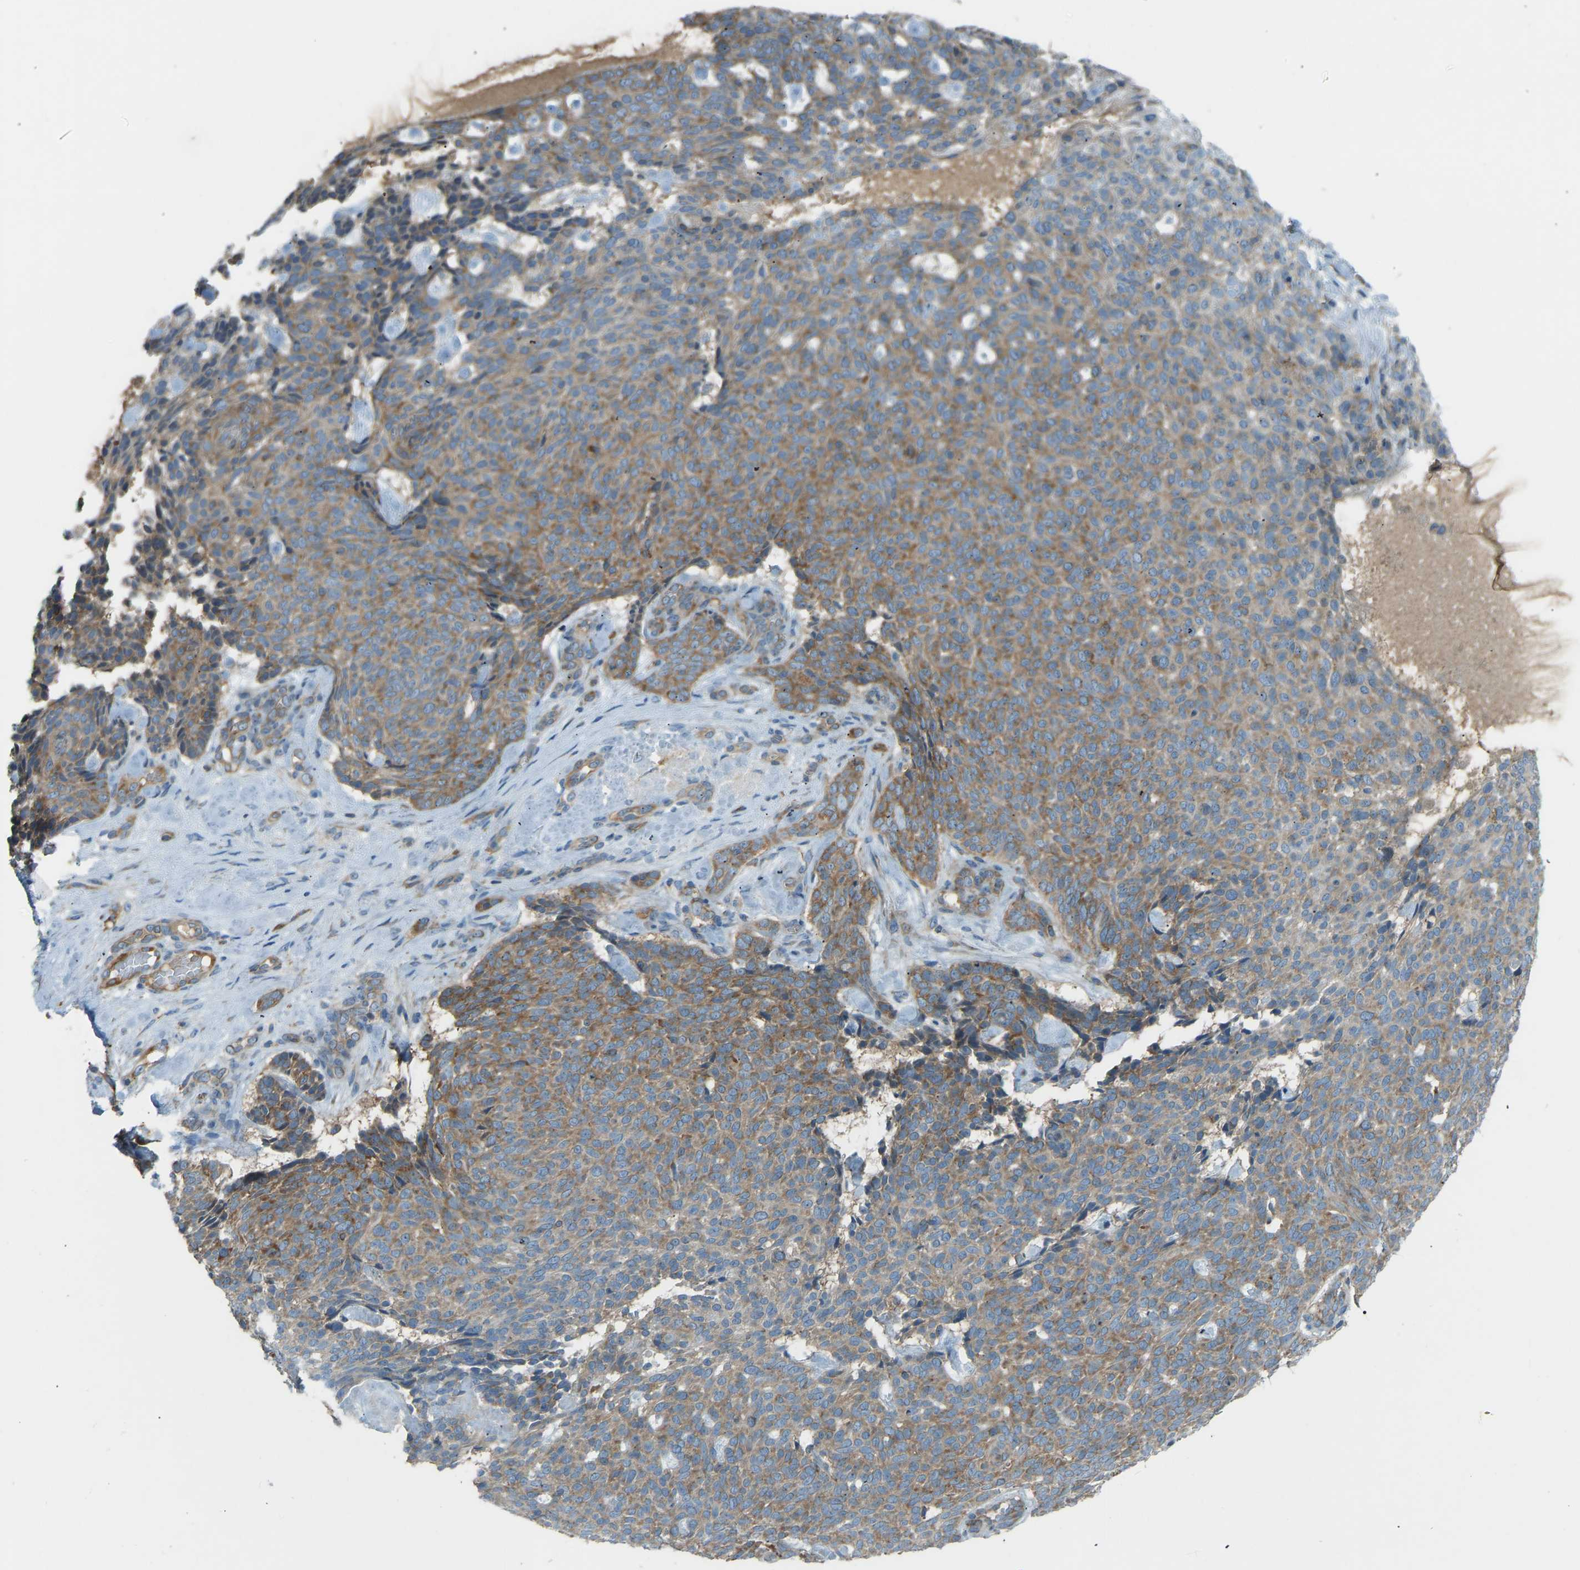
{"staining": {"intensity": "moderate", "quantity": ">75%", "location": "cytoplasmic/membranous"}, "tissue": "skin cancer", "cell_type": "Tumor cells", "image_type": "cancer", "snomed": [{"axis": "morphology", "description": "Basal cell carcinoma"}, {"axis": "topography", "description": "Skin"}], "caption": "Skin cancer stained with a brown dye shows moderate cytoplasmic/membranous positive positivity in about >75% of tumor cells.", "gene": "STAU2", "patient": {"sex": "male", "age": 61}}